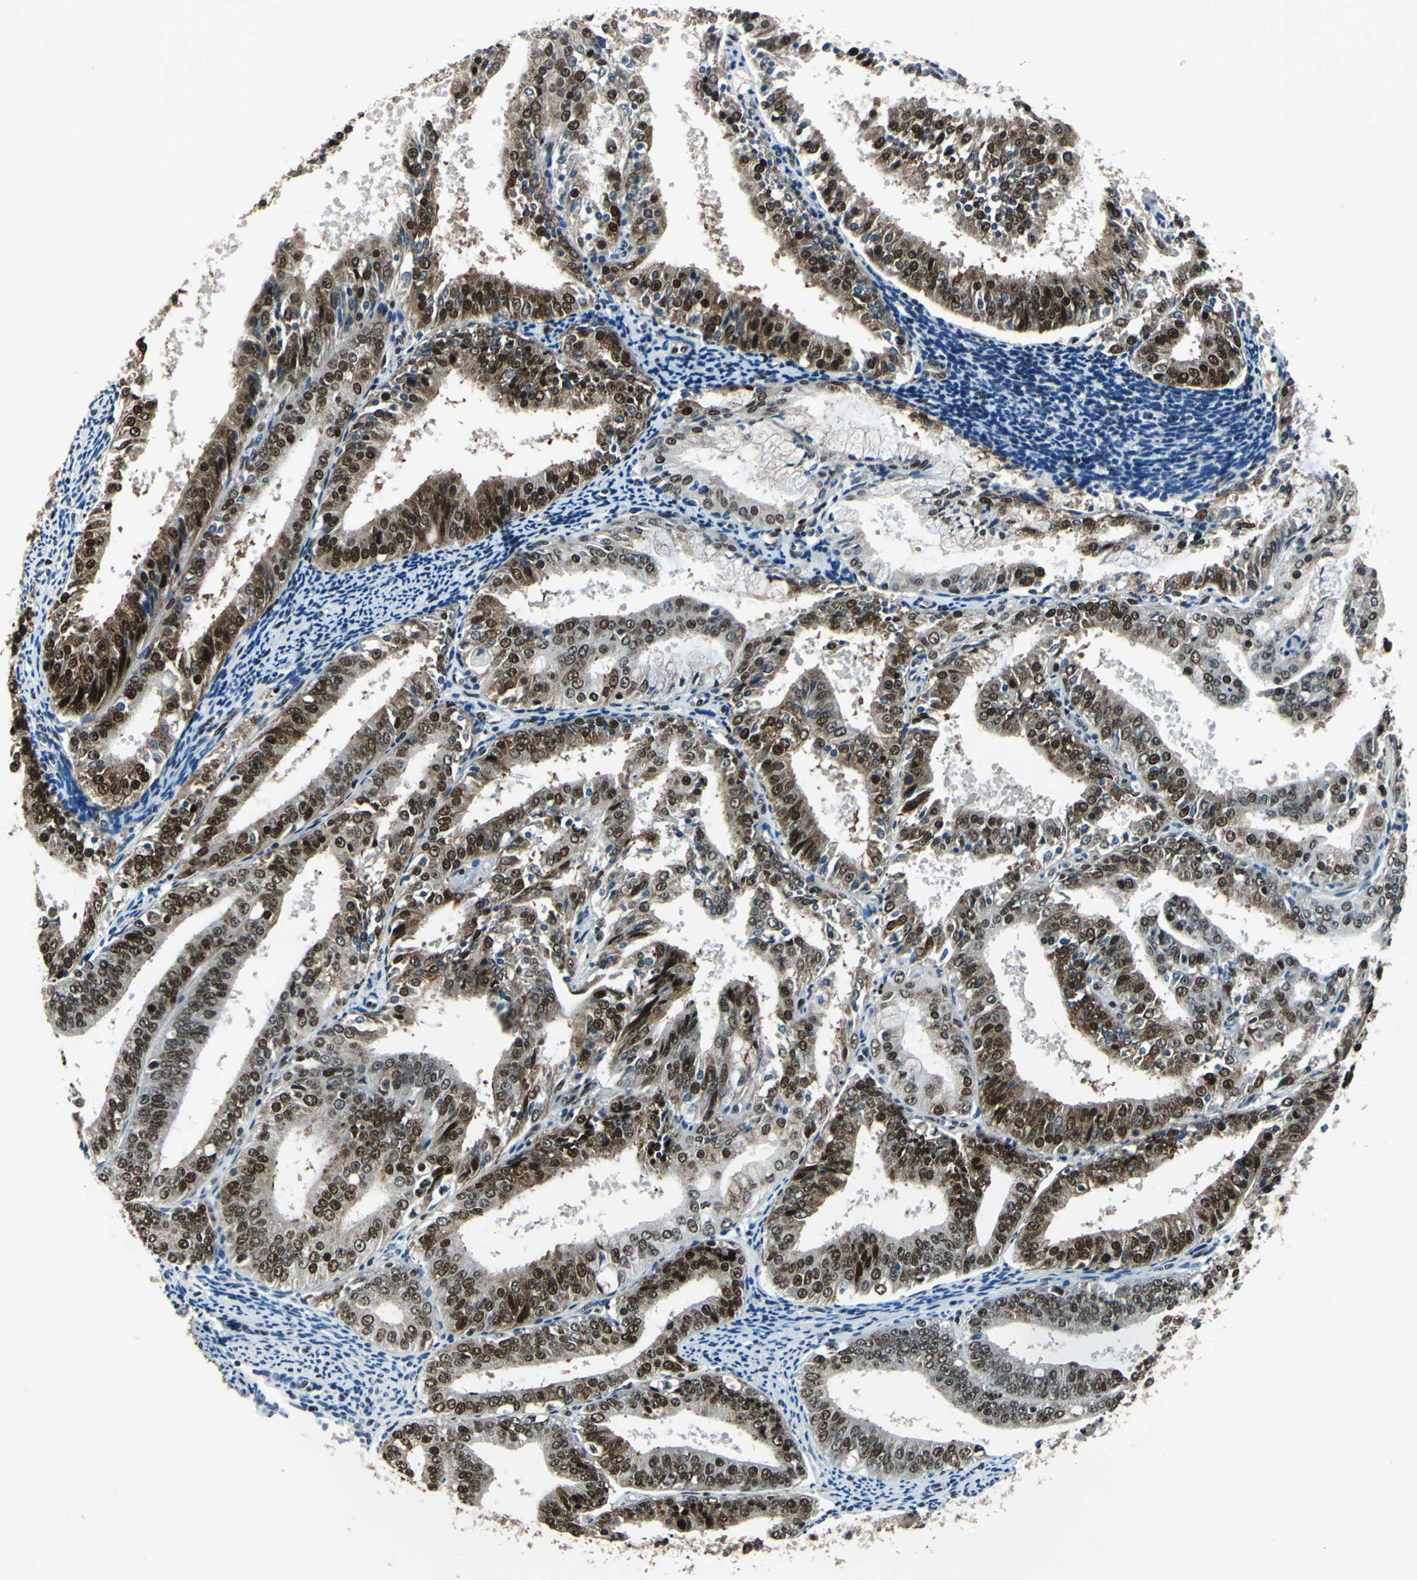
{"staining": {"intensity": "strong", "quantity": ">75%", "location": "nuclear"}, "tissue": "endometrial cancer", "cell_type": "Tumor cells", "image_type": "cancer", "snomed": [{"axis": "morphology", "description": "Adenocarcinoma, NOS"}, {"axis": "topography", "description": "Endometrium"}], "caption": "Endometrial cancer (adenocarcinoma) was stained to show a protein in brown. There is high levels of strong nuclear expression in about >75% of tumor cells. Immunohistochemistry stains the protein in brown and the nuclei are stained blue.", "gene": "BCLAF1", "patient": {"sex": "female", "age": 63}}